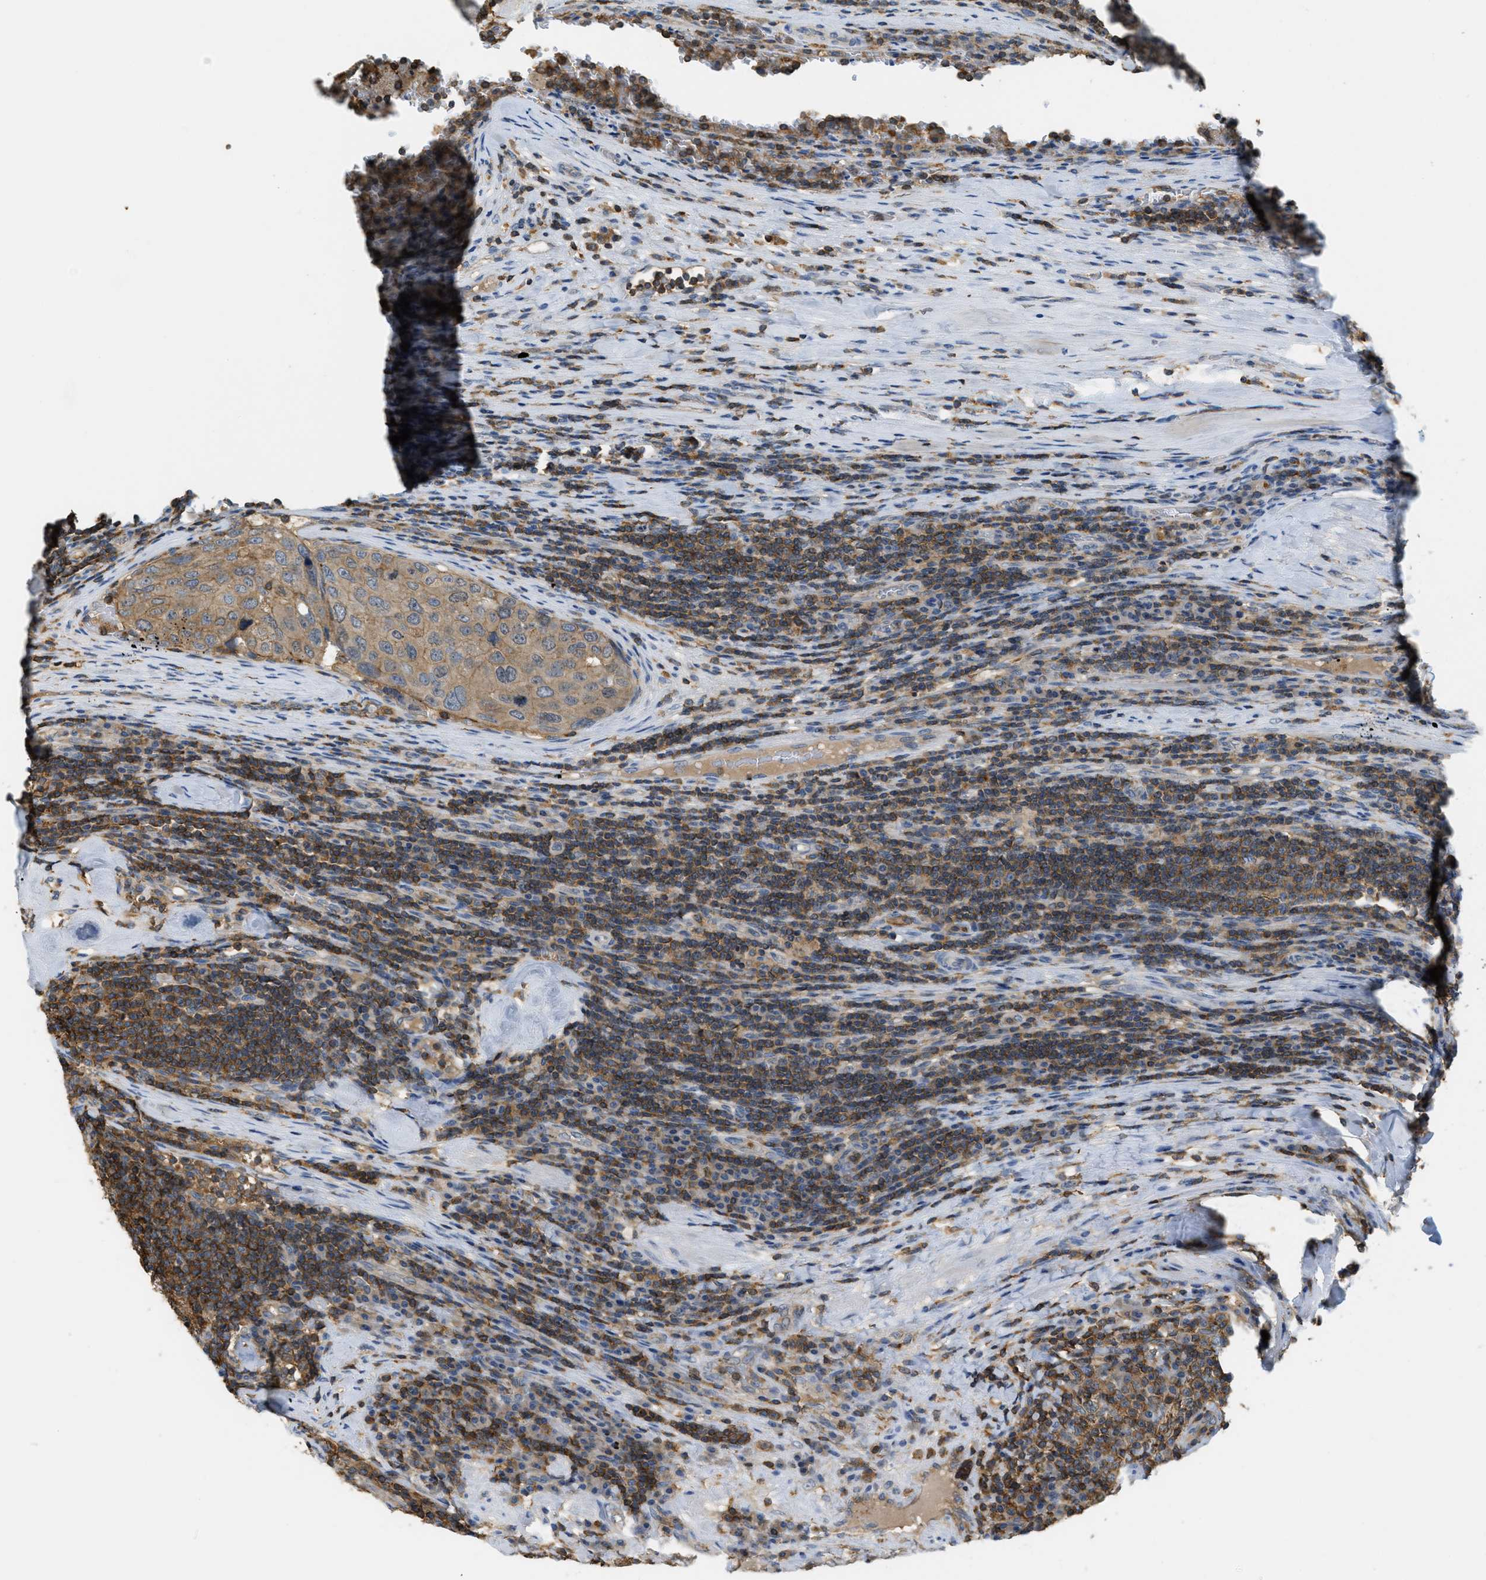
{"staining": {"intensity": "weak", "quantity": ">75%", "location": "cytoplasmic/membranous"}, "tissue": "urothelial cancer", "cell_type": "Tumor cells", "image_type": "cancer", "snomed": [{"axis": "morphology", "description": "Urothelial carcinoma, High grade"}, {"axis": "topography", "description": "Lymph node"}, {"axis": "topography", "description": "Urinary bladder"}], "caption": "DAB immunohistochemical staining of urothelial cancer displays weak cytoplasmic/membranous protein positivity in about >75% of tumor cells.", "gene": "GRIK2", "patient": {"sex": "male", "age": 51}}